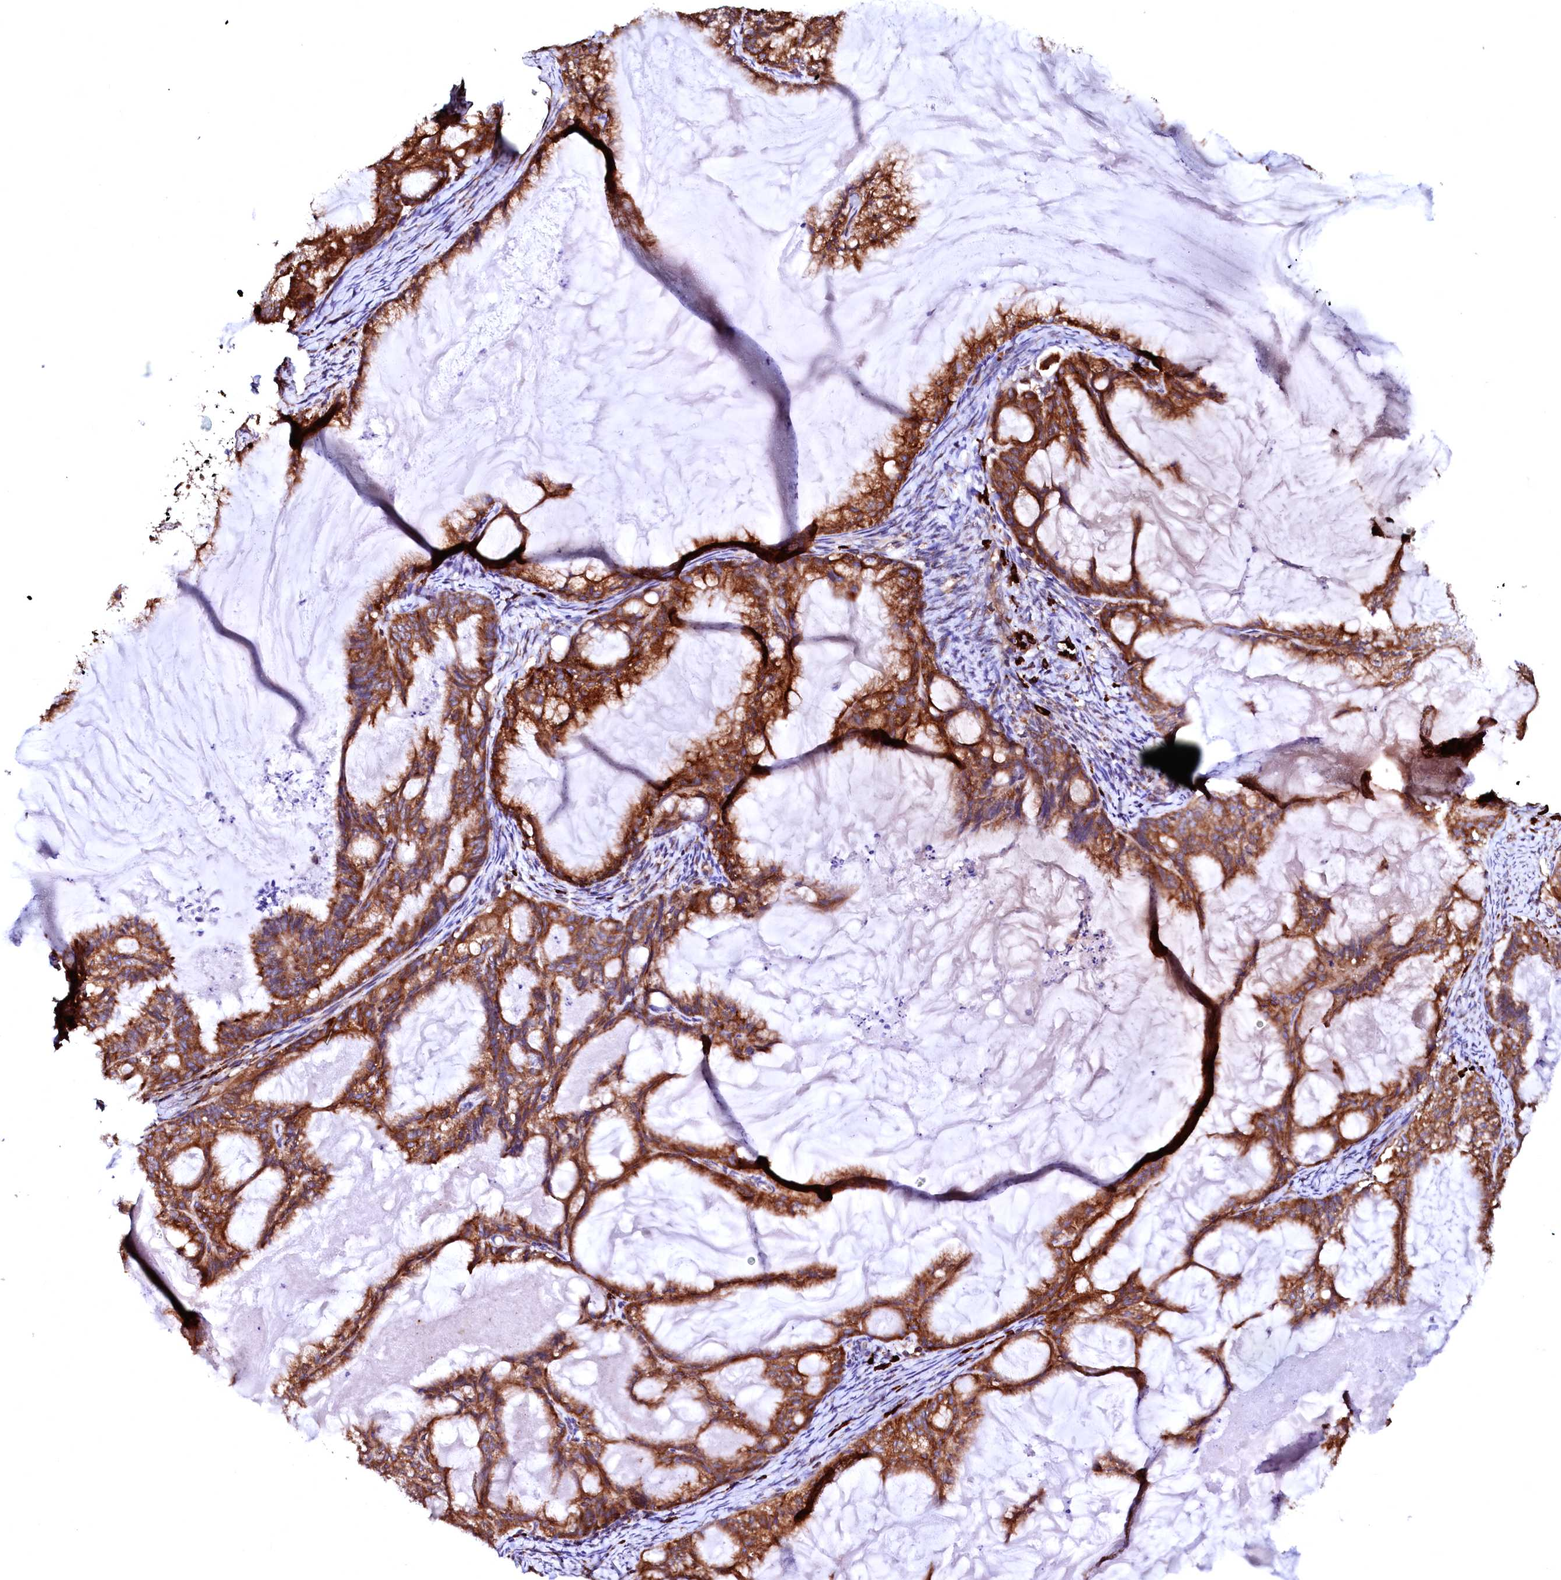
{"staining": {"intensity": "strong", "quantity": ">75%", "location": "cytoplasmic/membranous"}, "tissue": "endometrial cancer", "cell_type": "Tumor cells", "image_type": "cancer", "snomed": [{"axis": "morphology", "description": "Adenocarcinoma, NOS"}, {"axis": "topography", "description": "Endometrium"}], "caption": "Strong cytoplasmic/membranous protein positivity is present in about >75% of tumor cells in endometrial cancer.", "gene": "DERL1", "patient": {"sex": "female", "age": 86}}